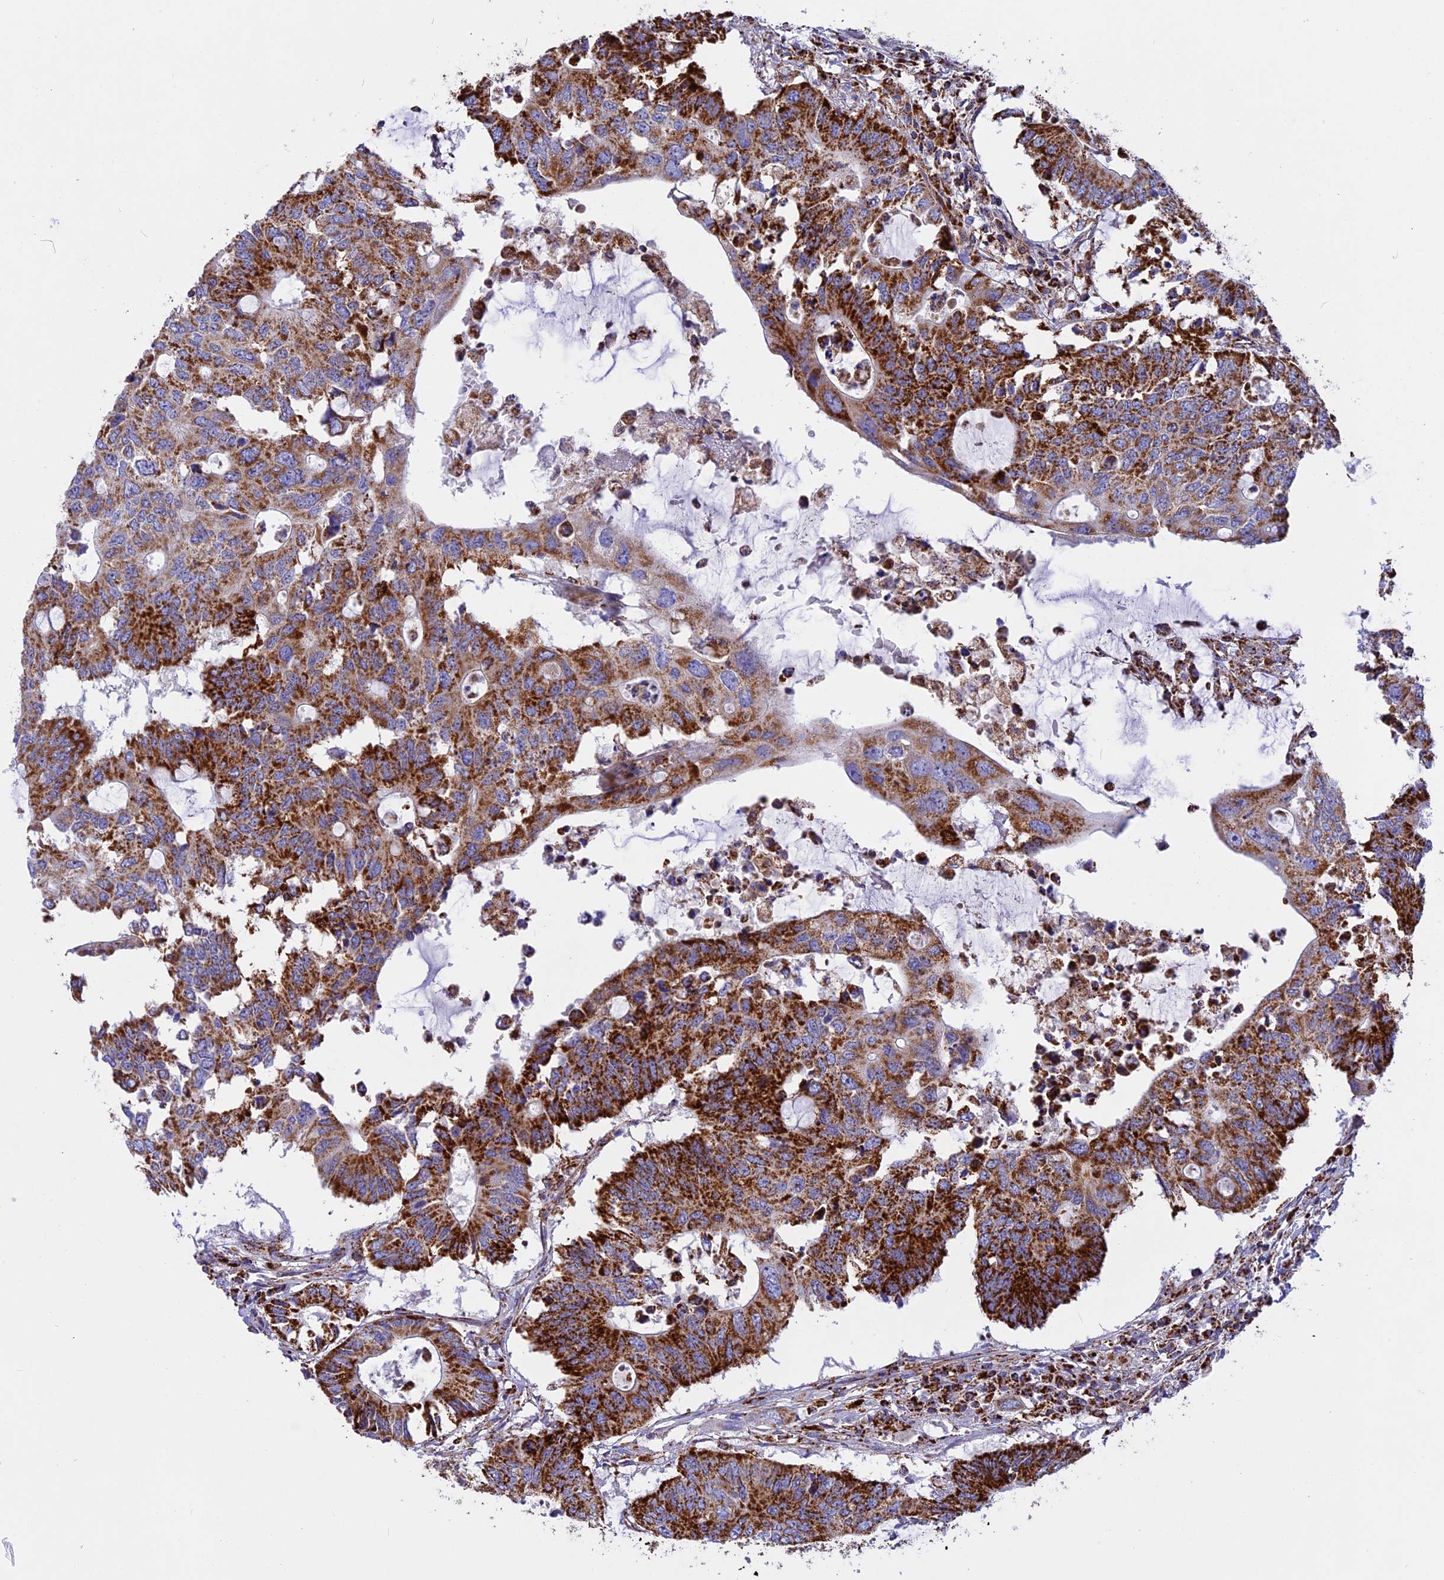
{"staining": {"intensity": "strong", "quantity": ">75%", "location": "cytoplasmic/membranous"}, "tissue": "colorectal cancer", "cell_type": "Tumor cells", "image_type": "cancer", "snomed": [{"axis": "morphology", "description": "Adenocarcinoma, NOS"}, {"axis": "topography", "description": "Colon"}], "caption": "Immunohistochemical staining of adenocarcinoma (colorectal) displays high levels of strong cytoplasmic/membranous protein staining in approximately >75% of tumor cells.", "gene": "UQCRB", "patient": {"sex": "male", "age": 71}}